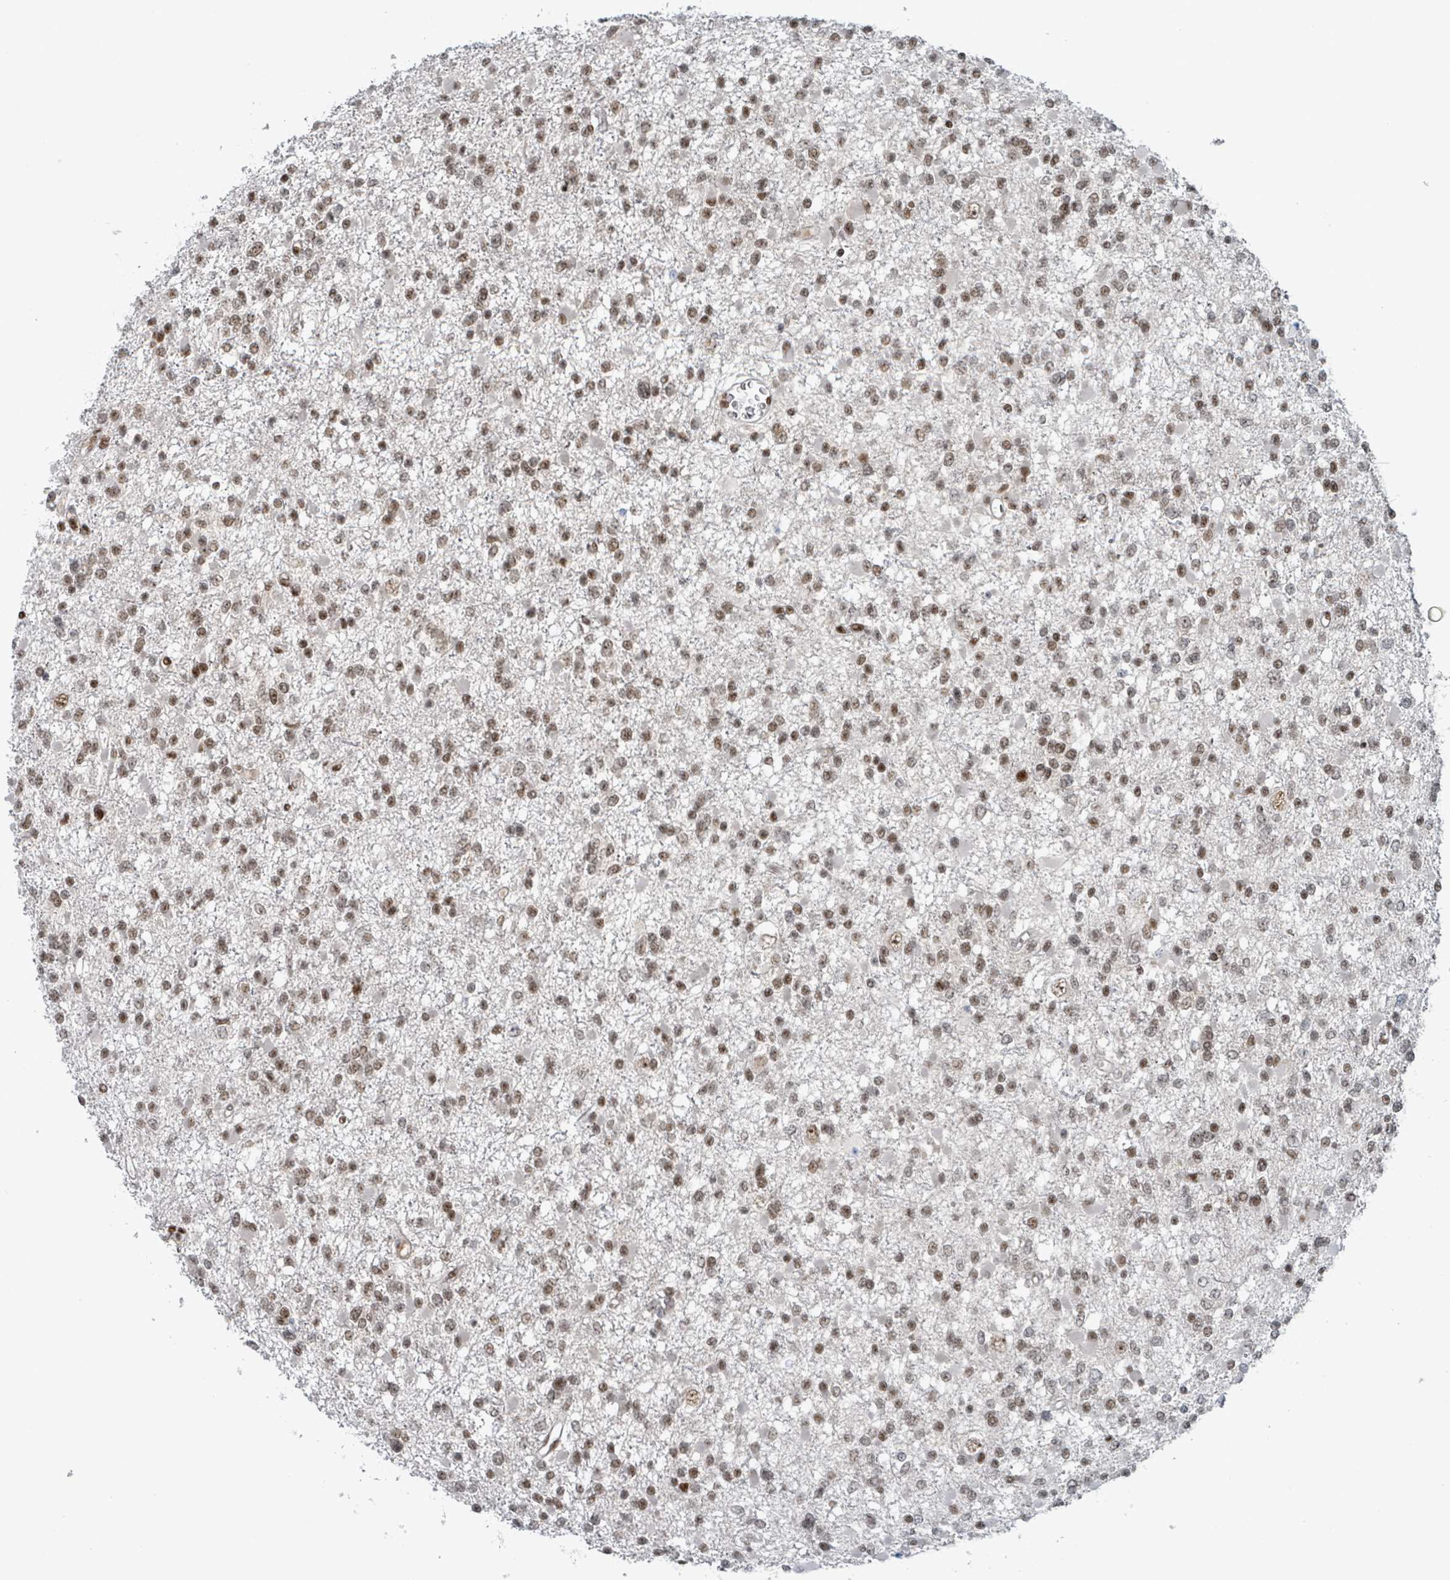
{"staining": {"intensity": "moderate", "quantity": ">75%", "location": "nuclear"}, "tissue": "glioma", "cell_type": "Tumor cells", "image_type": "cancer", "snomed": [{"axis": "morphology", "description": "Glioma, malignant, Low grade"}, {"axis": "topography", "description": "Brain"}], "caption": "Protein expression analysis of malignant glioma (low-grade) demonstrates moderate nuclear positivity in about >75% of tumor cells.", "gene": "KLF3", "patient": {"sex": "female", "age": 22}}